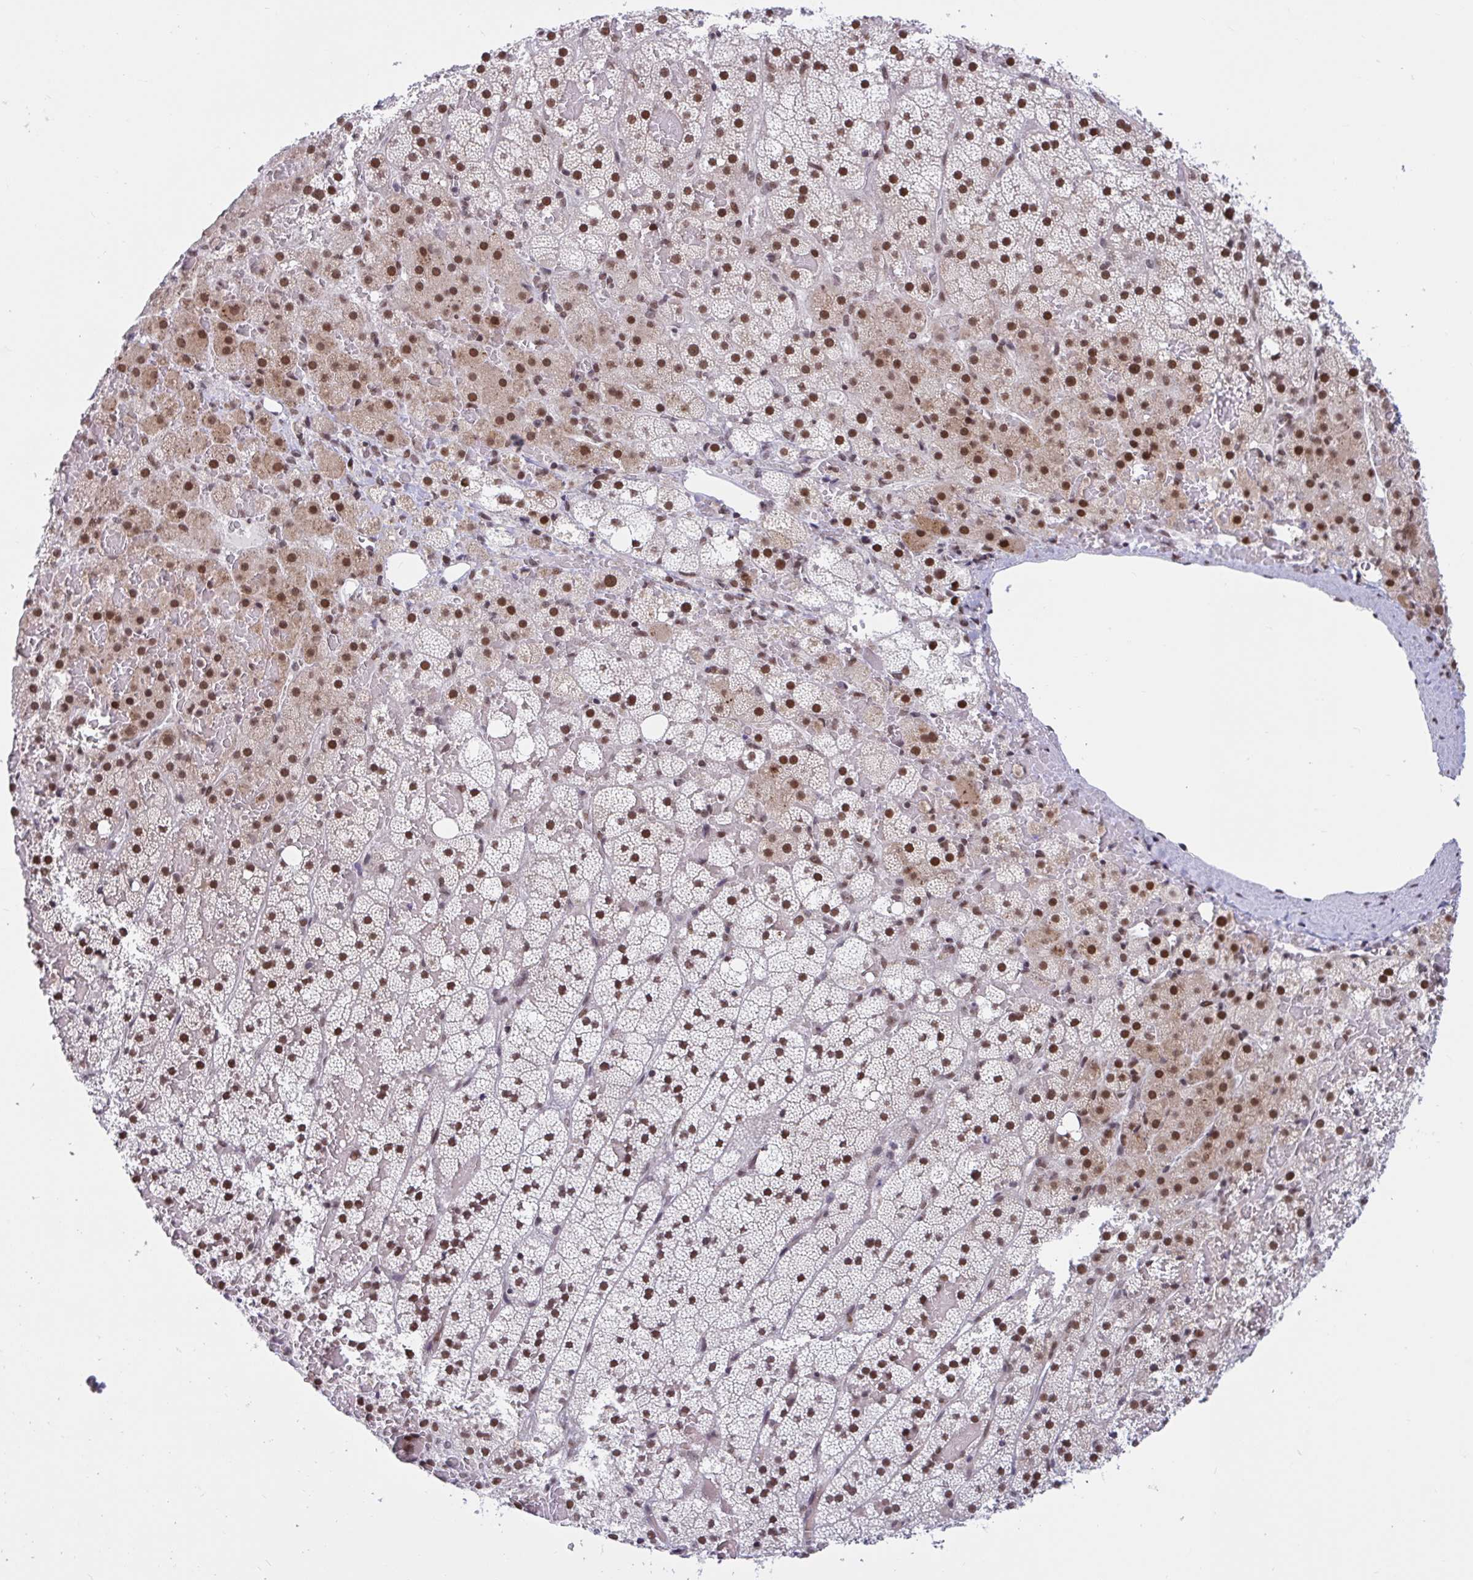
{"staining": {"intensity": "strong", "quantity": ">75%", "location": "nuclear"}, "tissue": "adrenal gland", "cell_type": "Glandular cells", "image_type": "normal", "snomed": [{"axis": "morphology", "description": "Normal tissue, NOS"}, {"axis": "topography", "description": "Adrenal gland"}], "caption": "This image displays IHC staining of unremarkable adrenal gland, with high strong nuclear positivity in approximately >75% of glandular cells.", "gene": "PHF10", "patient": {"sex": "male", "age": 53}}